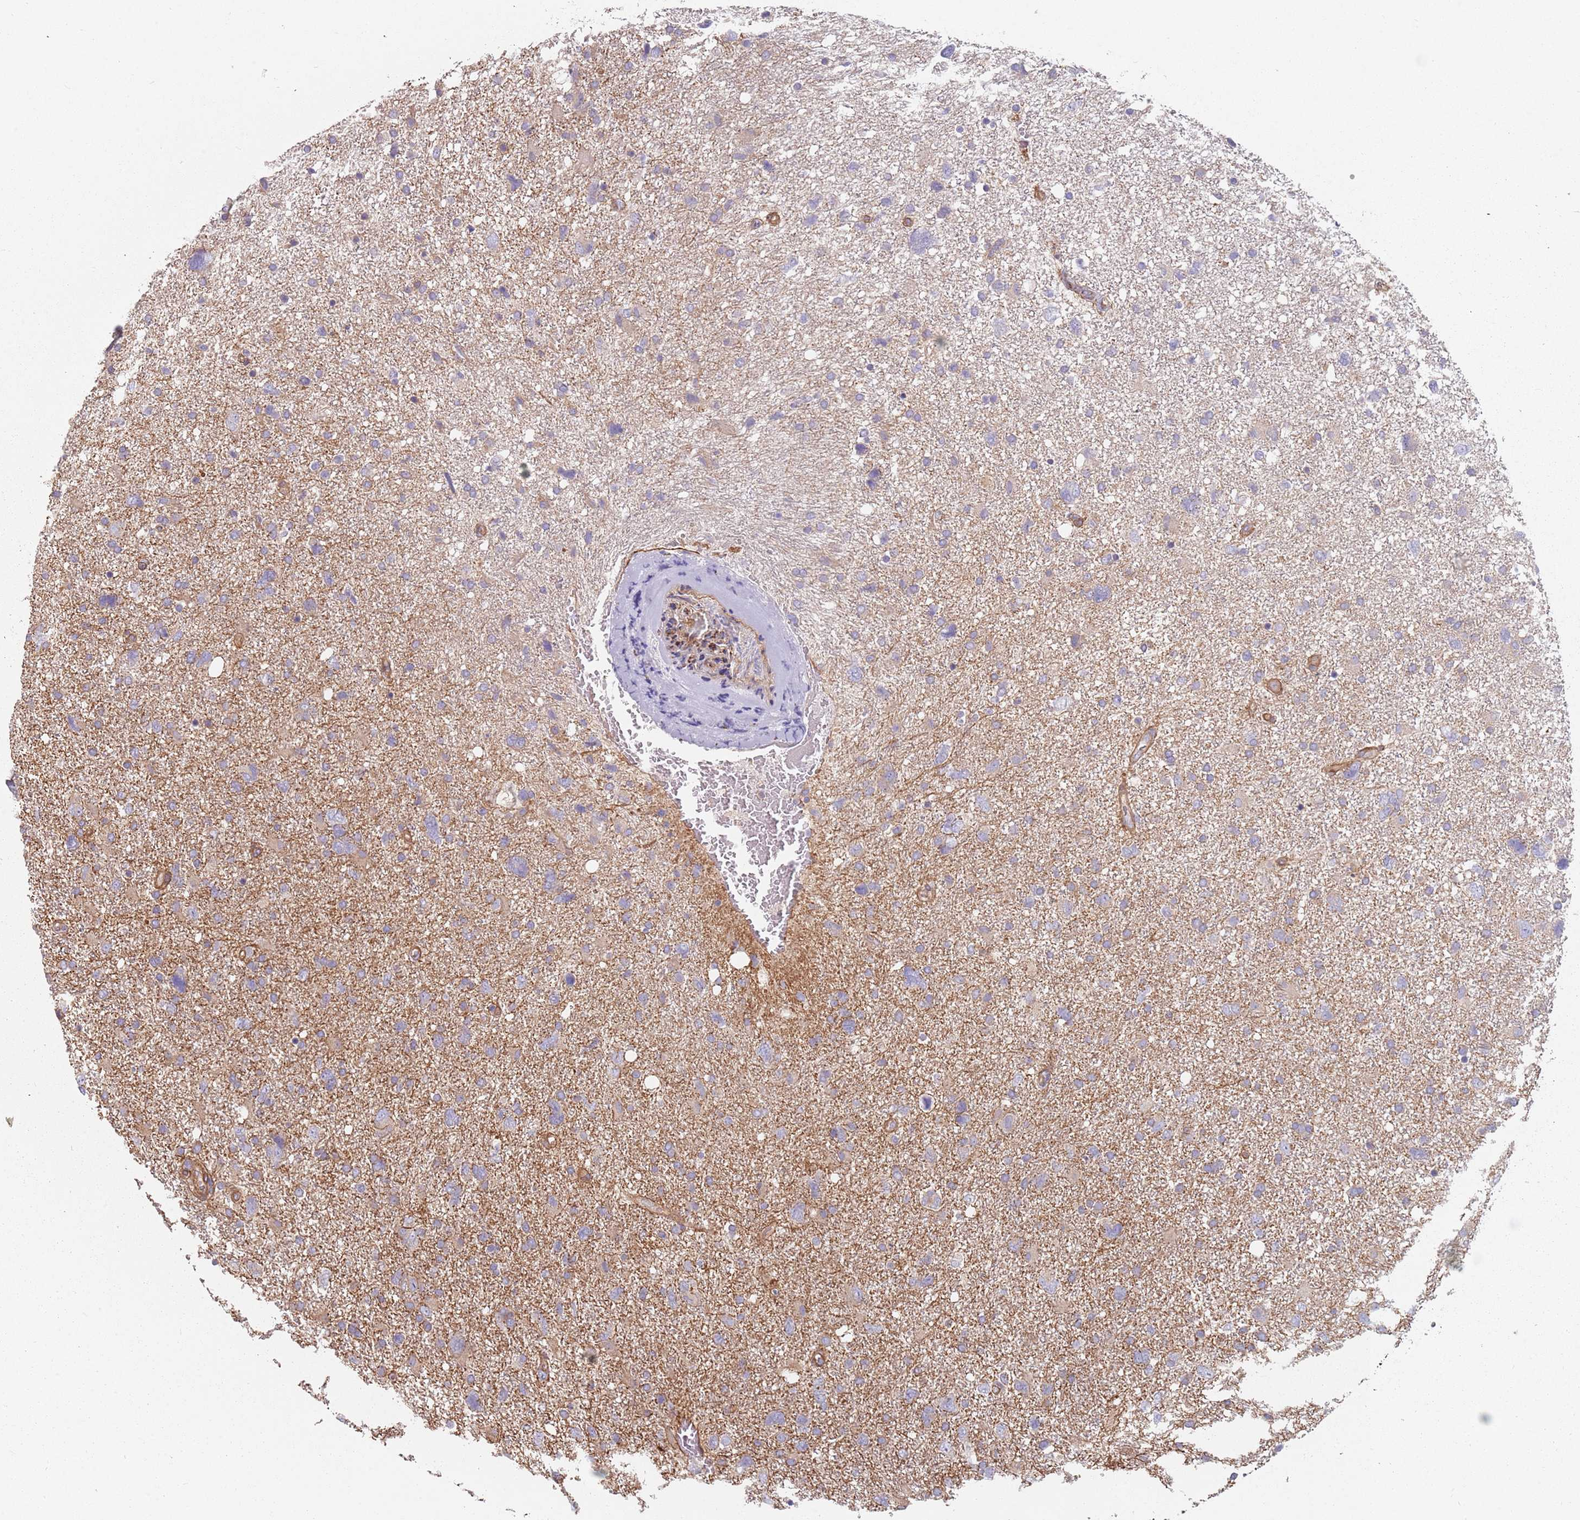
{"staining": {"intensity": "weak", "quantity": "<25%", "location": "cytoplasmic/membranous"}, "tissue": "glioma", "cell_type": "Tumor cells", "image_type": "cancer", "snomed": [{"axis": "morphology", "description": "Glioma, malignant, High grade"}, {"axis": "topography", "description": "Brain"}], "caption": "This micrograph is of glioma stained with immunohistochemistry (IHC) to label a protein in brown with the nuclei are counter-stained blue. There is no staining in tumor cells.", "gene": "SPDL1", "patient": {"sex": "male", "age": 61}}